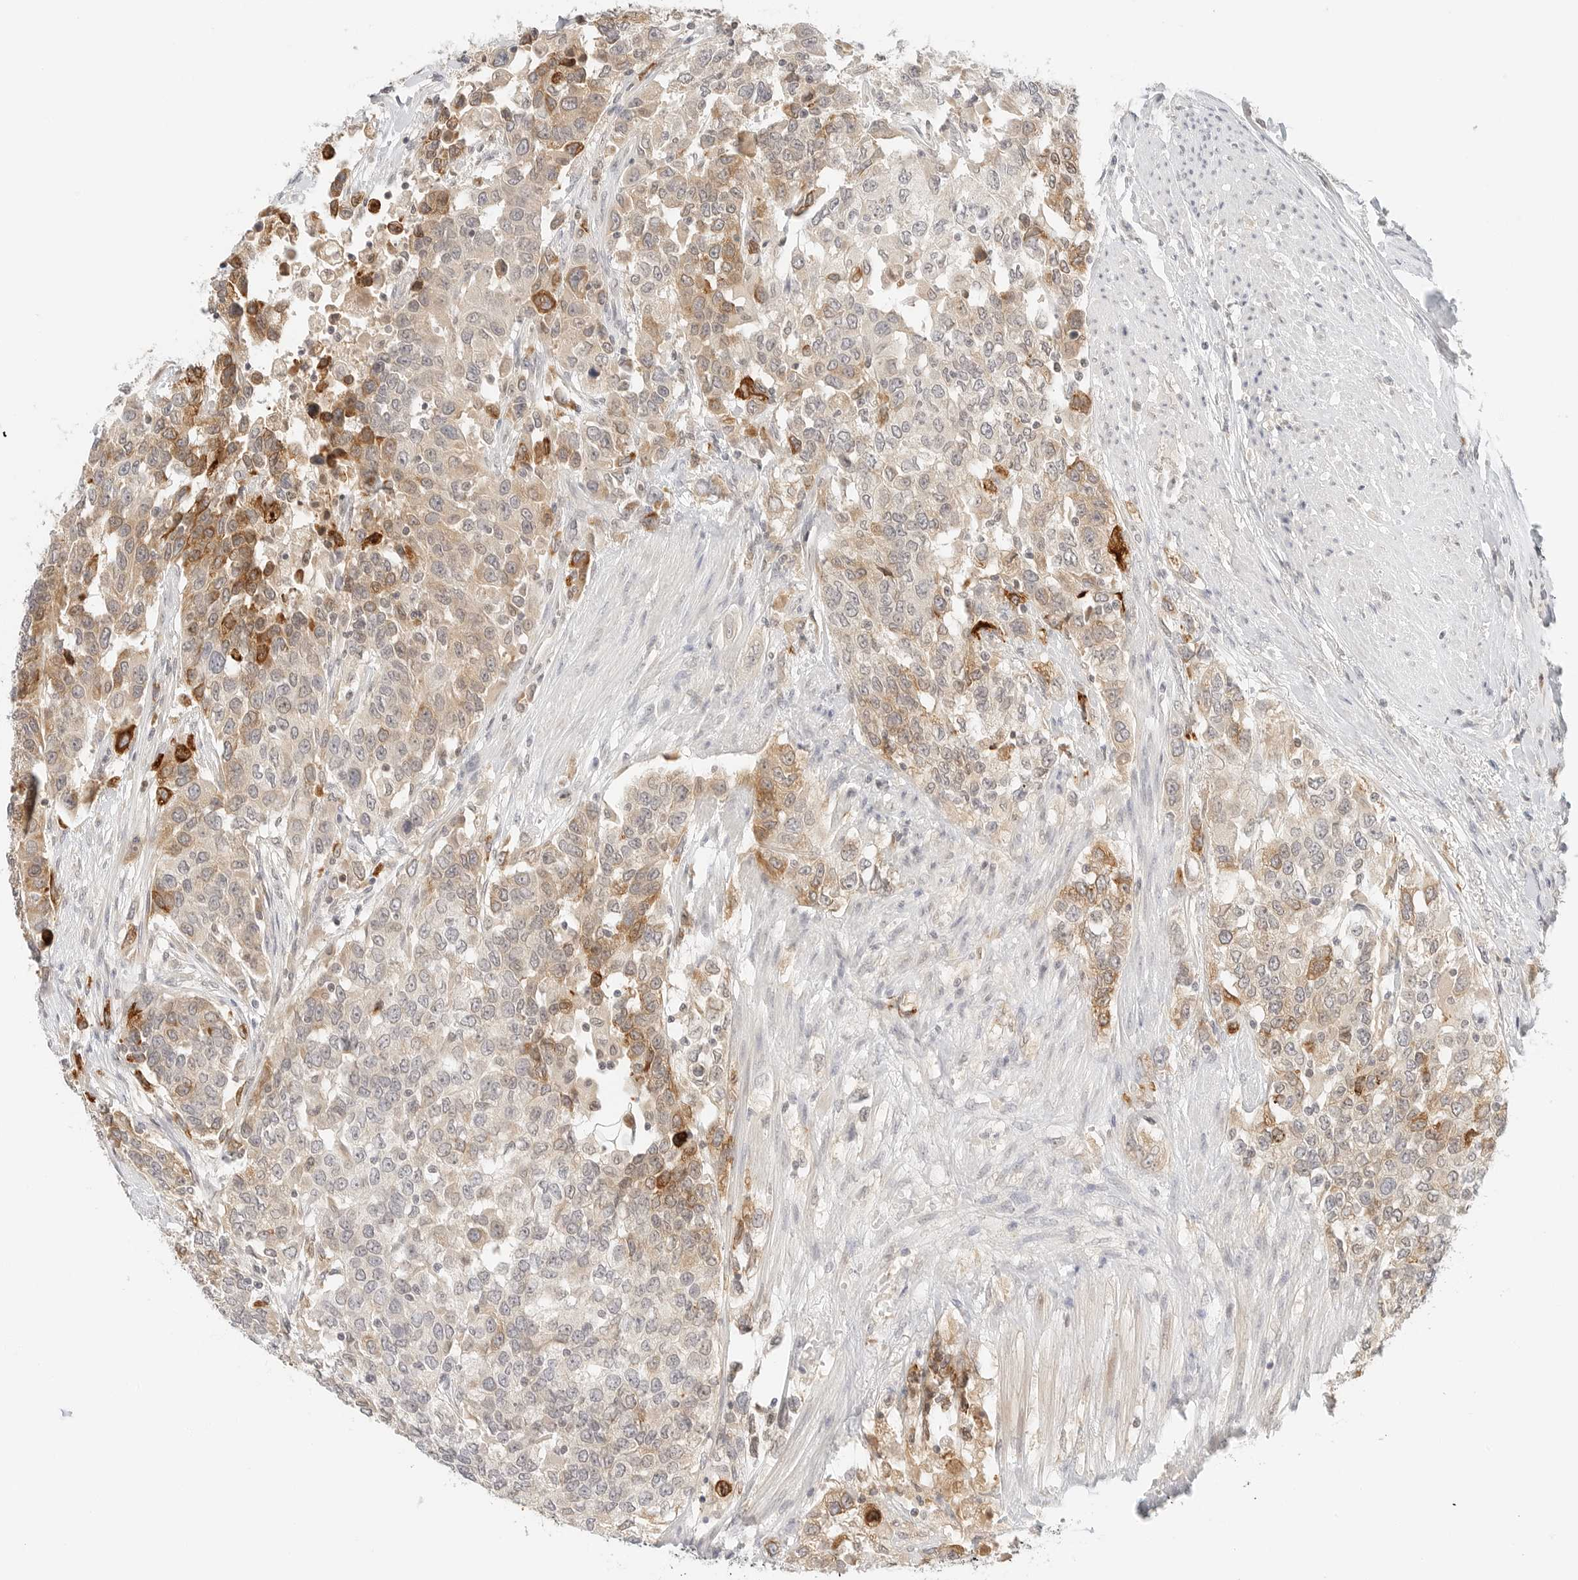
{"staining": {"intensity": "moderate", "quantity": "25%-75%", "location": "cytoplasmic/membranous"}, "tissue": "urothelial cancer", "cell_type": "Tumor cells", "image_type": "cancer", "snomed": [{"axis": "morphology", "description": "Urothelial carcinoma, High grade"}, {"axis": "topography", "description": "Urinary bladder"}], "caption": "Urothelial cancer was stained to show a protein in brown. There is medium levels of moderate cytoplasmic/membranous expression in about 25%-75% of tumor cells.", "gene": "NEO1", "patient": {"sex": "female", "age": 80}}